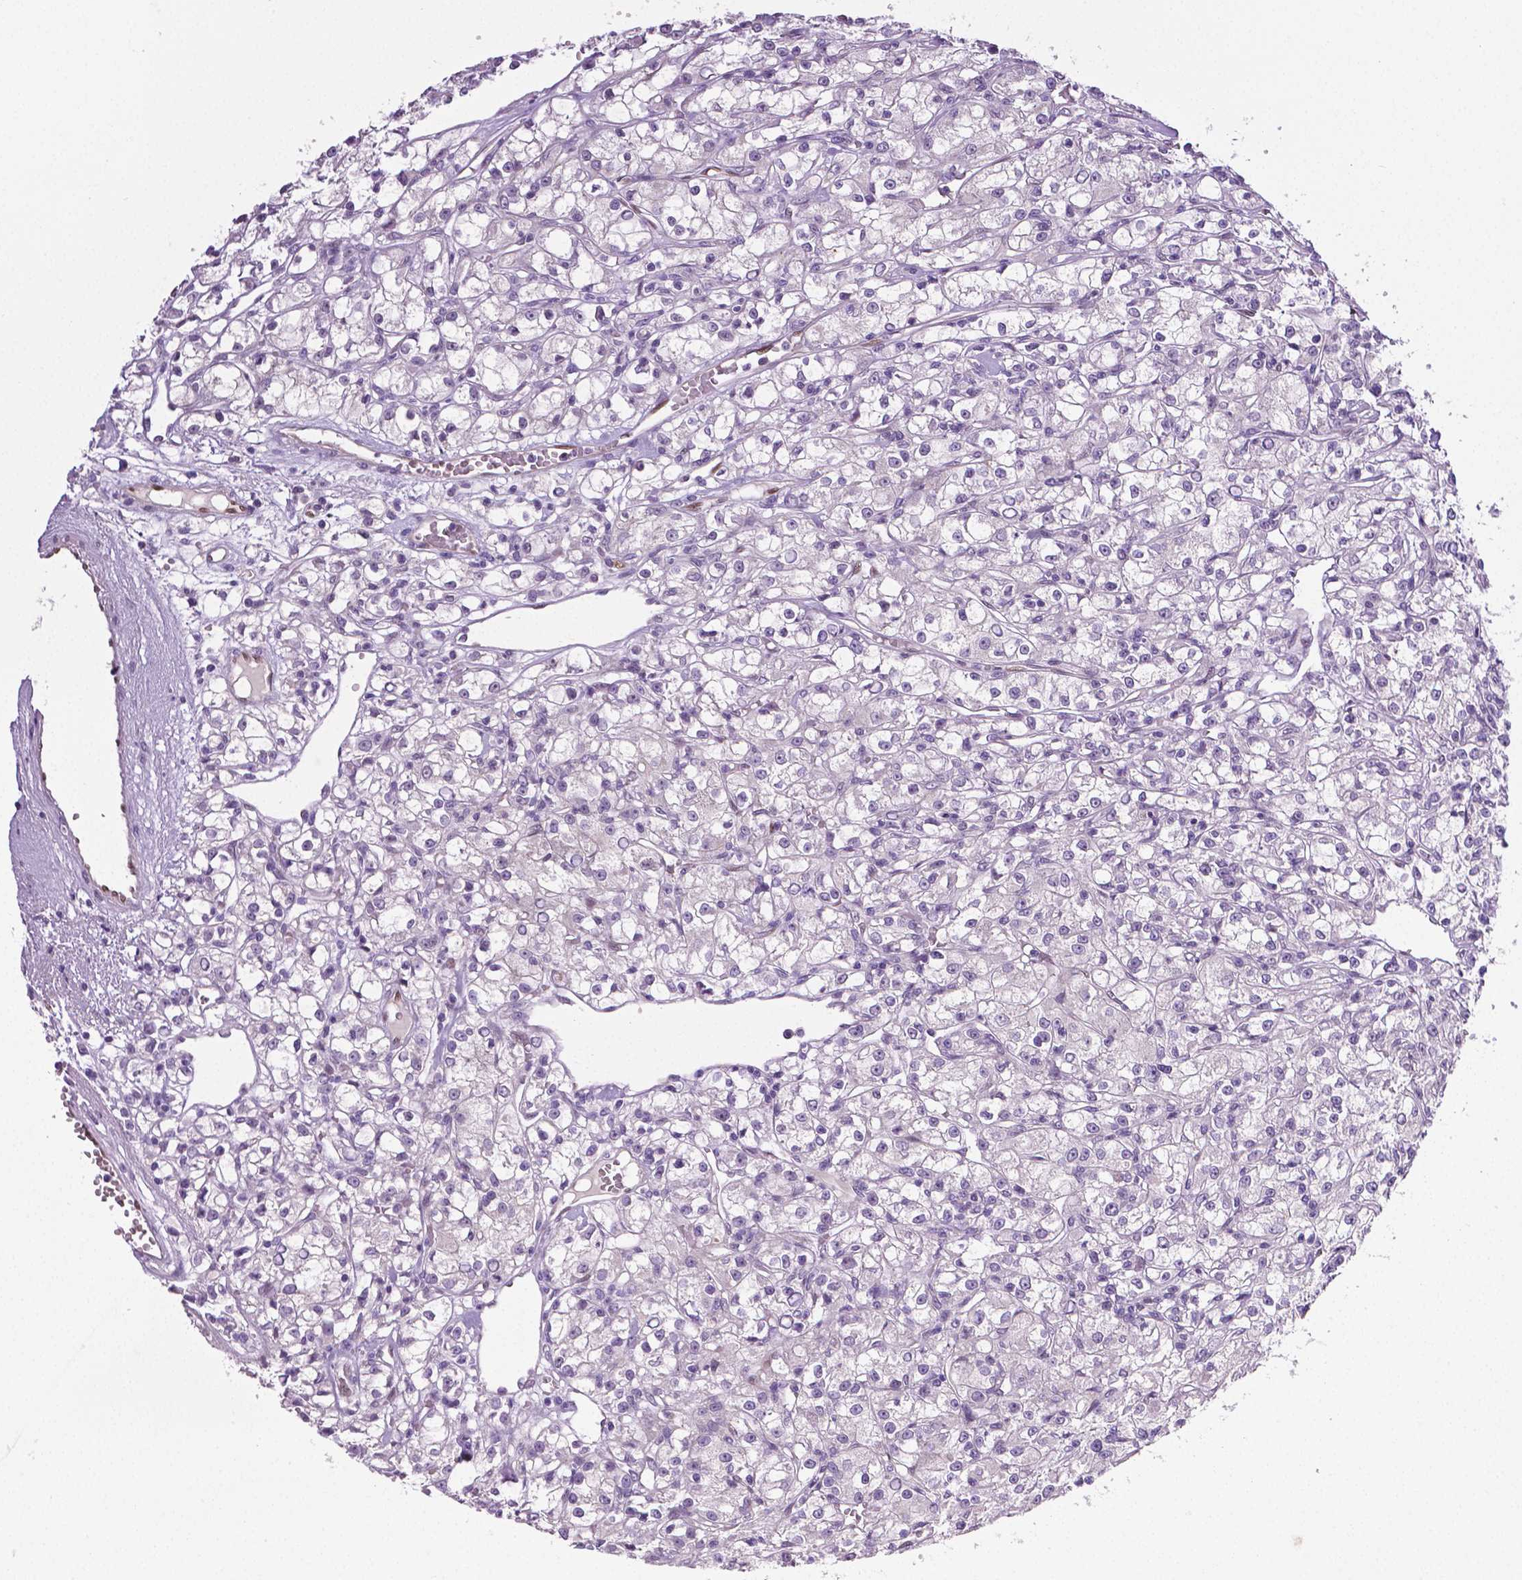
{"staining": {"intensity": "negative", "quantity": "none", "location": "none"}, "tissue": "renal cancer", "cell_type": "Tumor cells", "image_type": "cancer", "snomed": [{"axis": "morphology", "description": "Adenocarcinoma, NOS"}, {"axis": "topography", "description": "Kidney"}], "caption": "Immunohistochemical staining of human renal cancer (adenocarcinoma) demonstrates no significant staining in tumor cells. (Immunohistochemistry, brightfield microscopy, high magnification).", "gene": "PTGER3", "patient": {"sex": "female", "age": 59}}